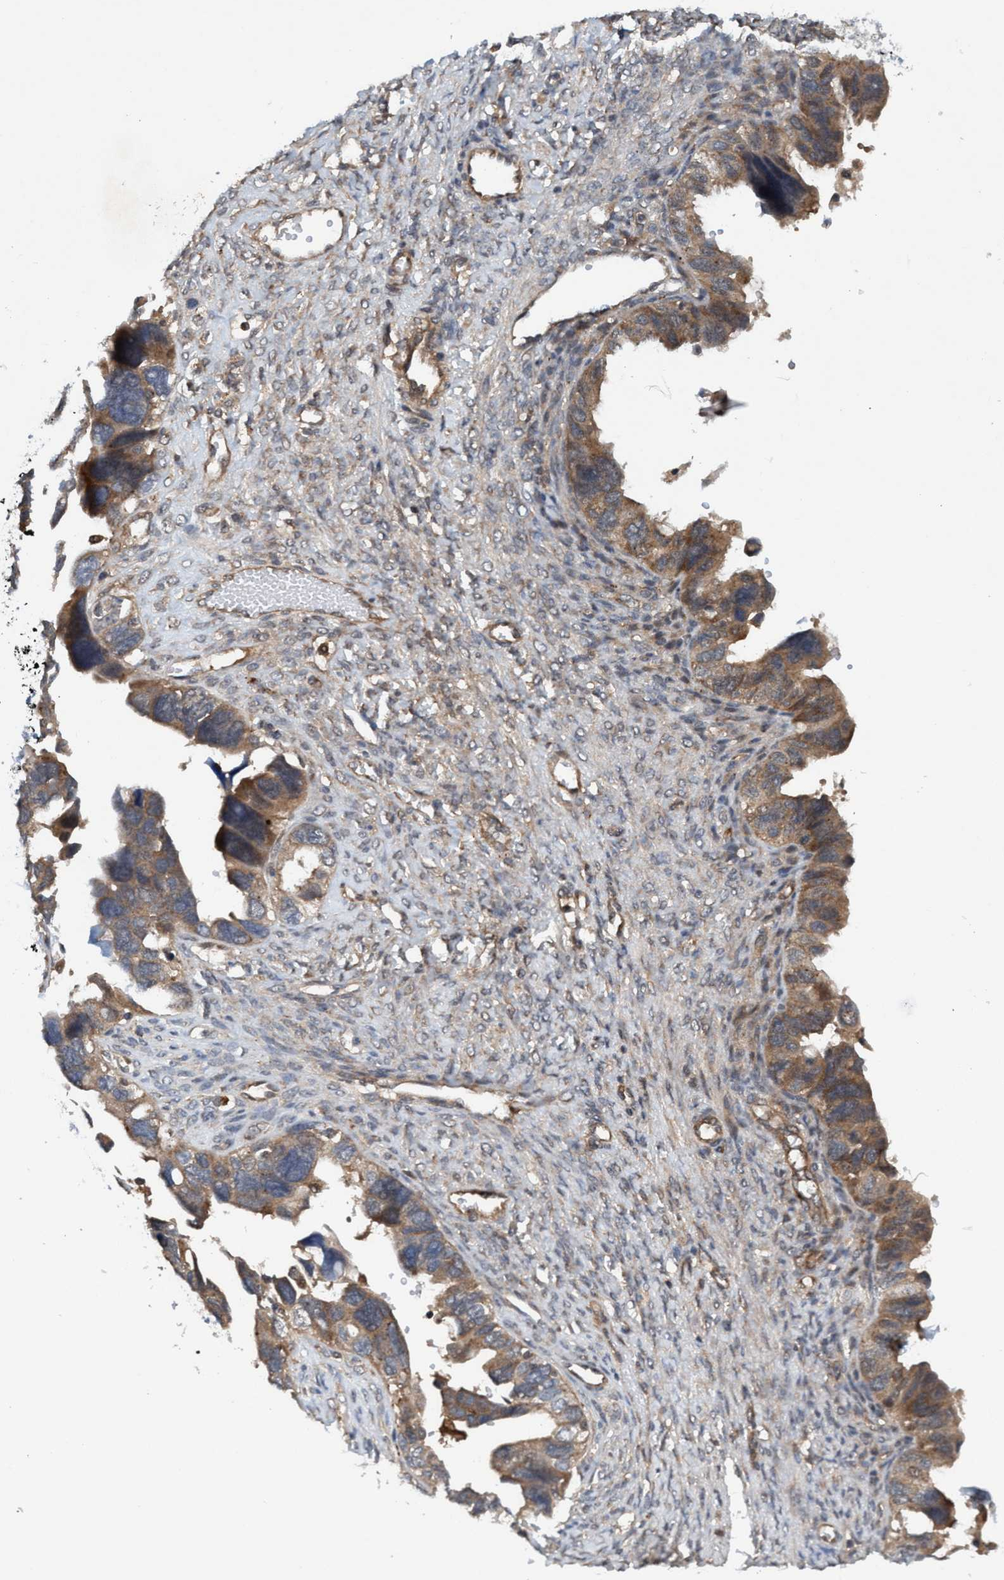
{"staining": {"intensity": "moderate", "quantity": ">75%", "location": "cytoplasmic/membranous"}, "tissue": "ovarian cancer", "cell_type": "Tumor cells", "image_type": "cancer", "snomed": [{"axis": "morphology", "description": "Cystadenocarcinoma, serous, NOS"}, {"axis": "topography", "description": "Ovary"}], "caption": "Serous cystadenocarcinoma (ovarian) tissue demonstrates moderate cytoplasmic/membranous expression in approximately >75% of tumor cells", "gene": "TRIM65", "patient": {"sex": "female", "age": 79}}